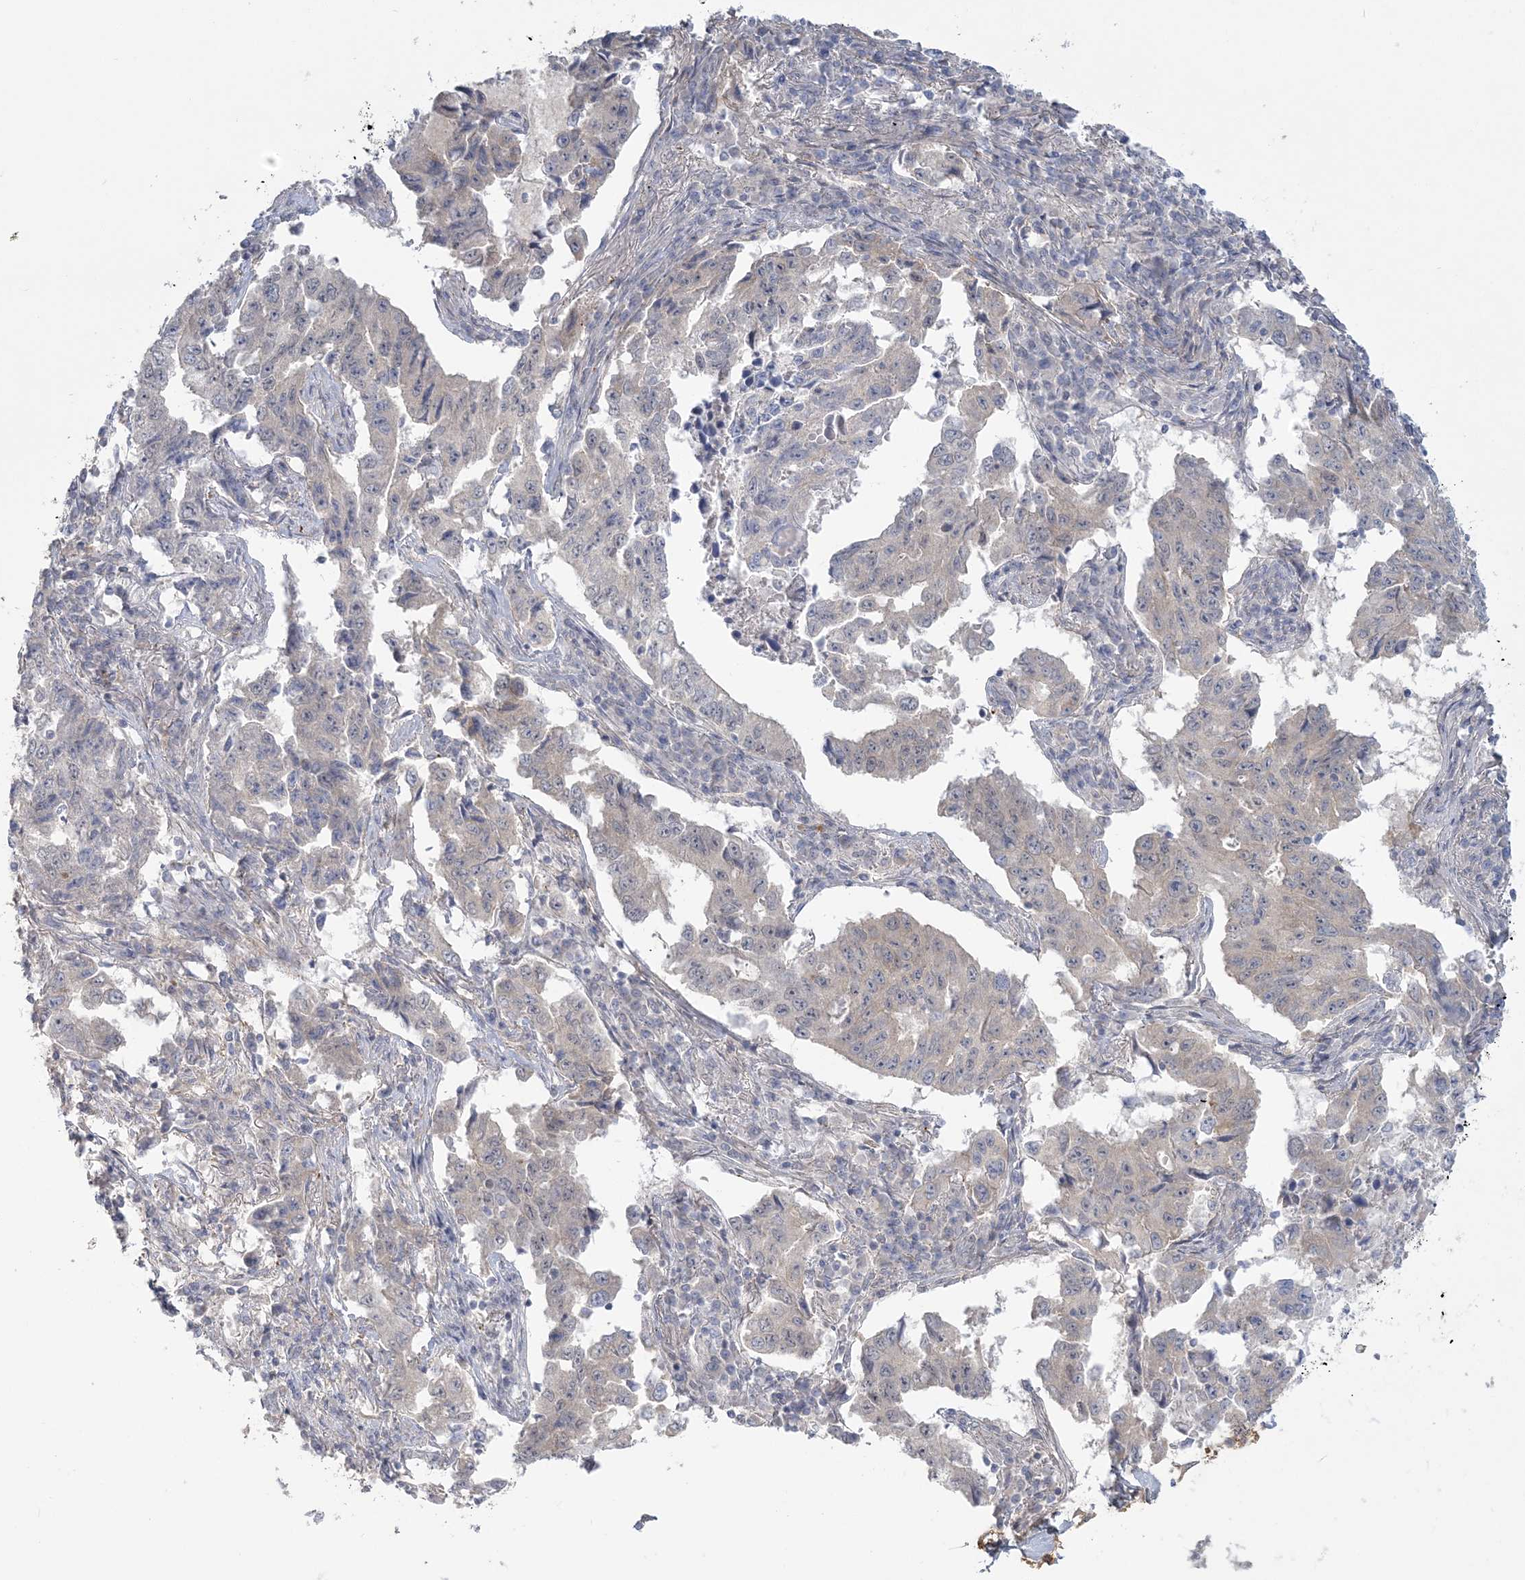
{"staining": {"intensity": "negative", "quantity": "none", "location": "none"}, "tissue": "lung cancer", "cell_type": "Tumor cells", "image_type": "cancer", "snomed": [{"axis": "morphology", "description": "Adenocarcinoma, NOS"}, {"axis": "topography", "description": "Lung"}], "caption": "The micrograph demonstrates no significant positivity in tumor cells of lung cancer.", "gene": "ANKS1A", "patient": {"sex": "female", "age": 51}}